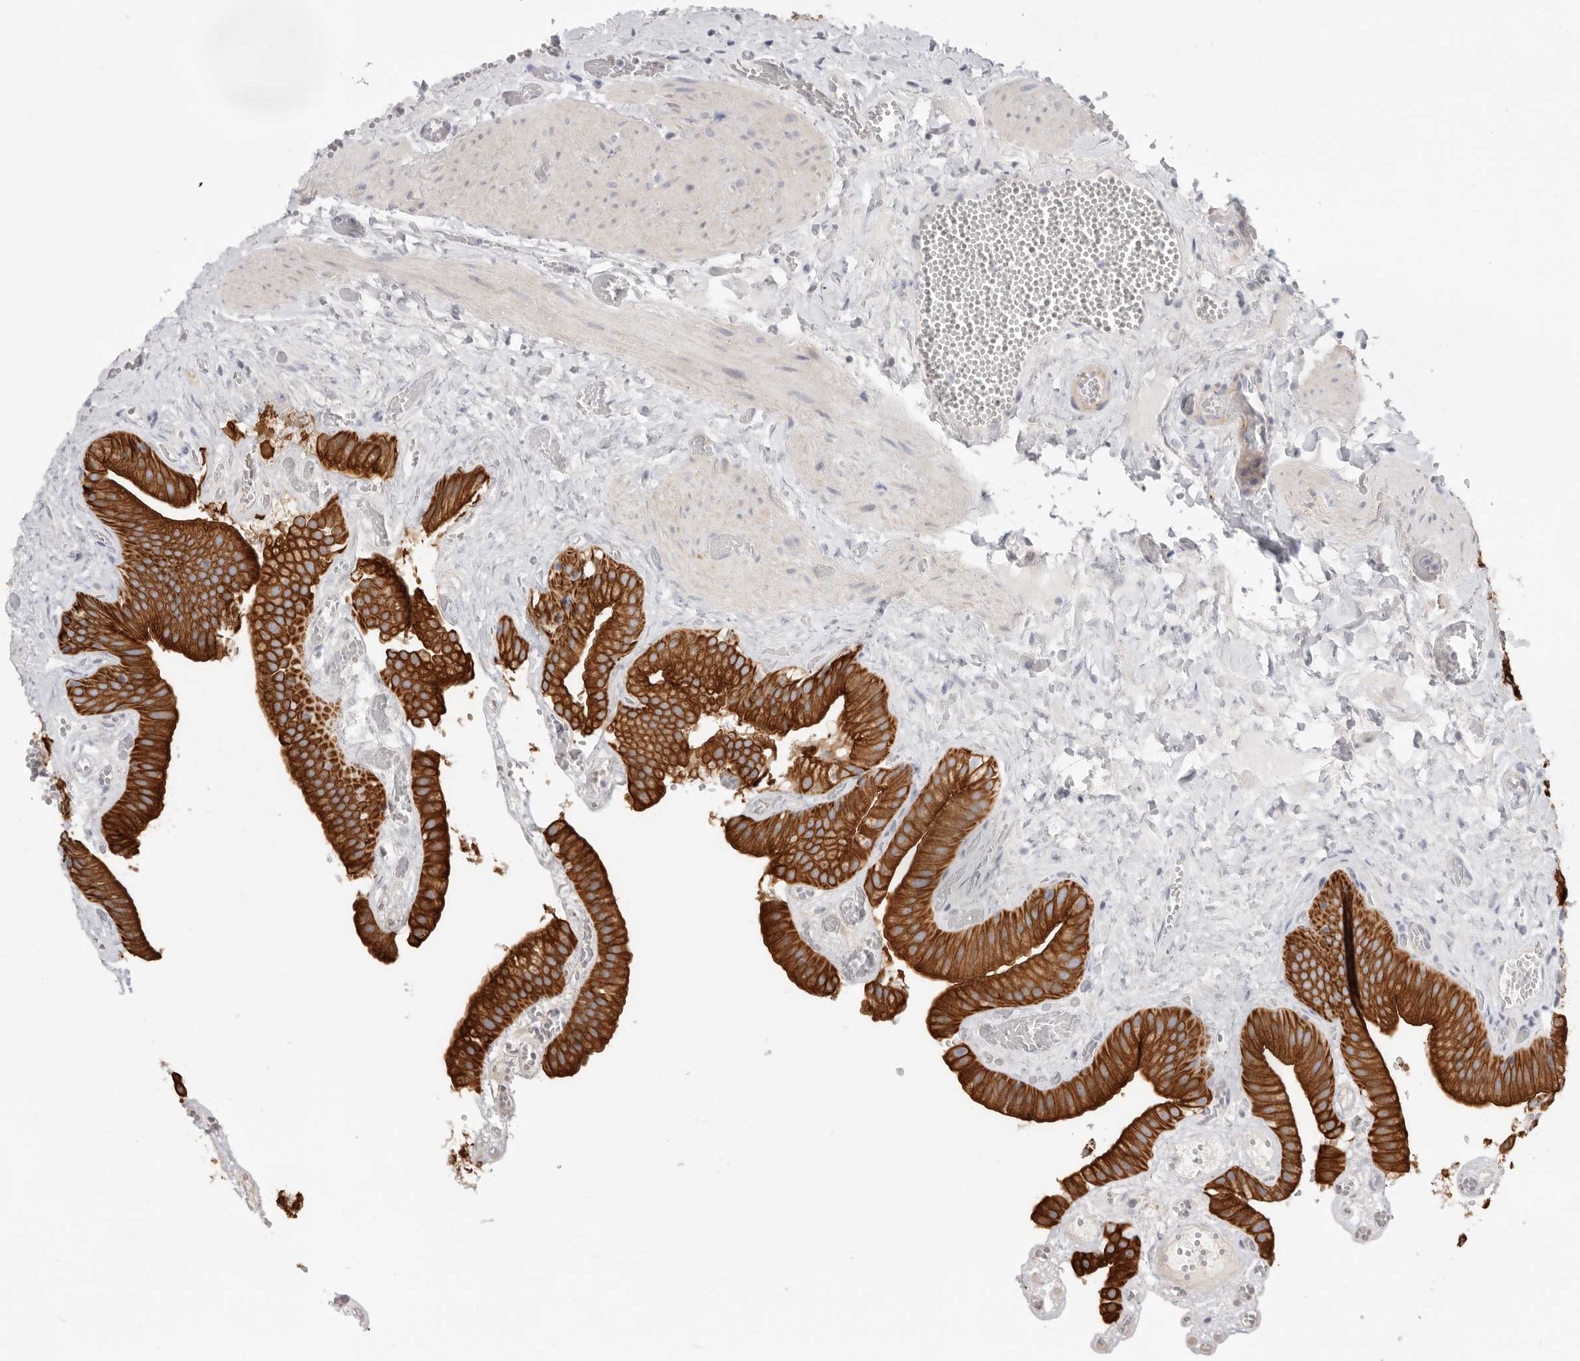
{"staining": {"intensity": "strong", "quantity": ">75%", "location": "cytoplasmic/membranous"}, "tissue": "gallbladder", "cell_type": "Glandular cells", "image_type": "normal", "snomed": [{"axis": "morphology", "description": "Normal tissue, NOS"}, {"axis": "topography", "description": "Gallbladder"}], "caption": "Strong cytoplasmic/membranous staining is seen in approximately >75% of glandular cells in unremarkable gallbladder. The protein is shown in brown color, while the nuclei are stained blue.", "gene": "USH1C", "patient": {"sex": "female", "age": 64}}